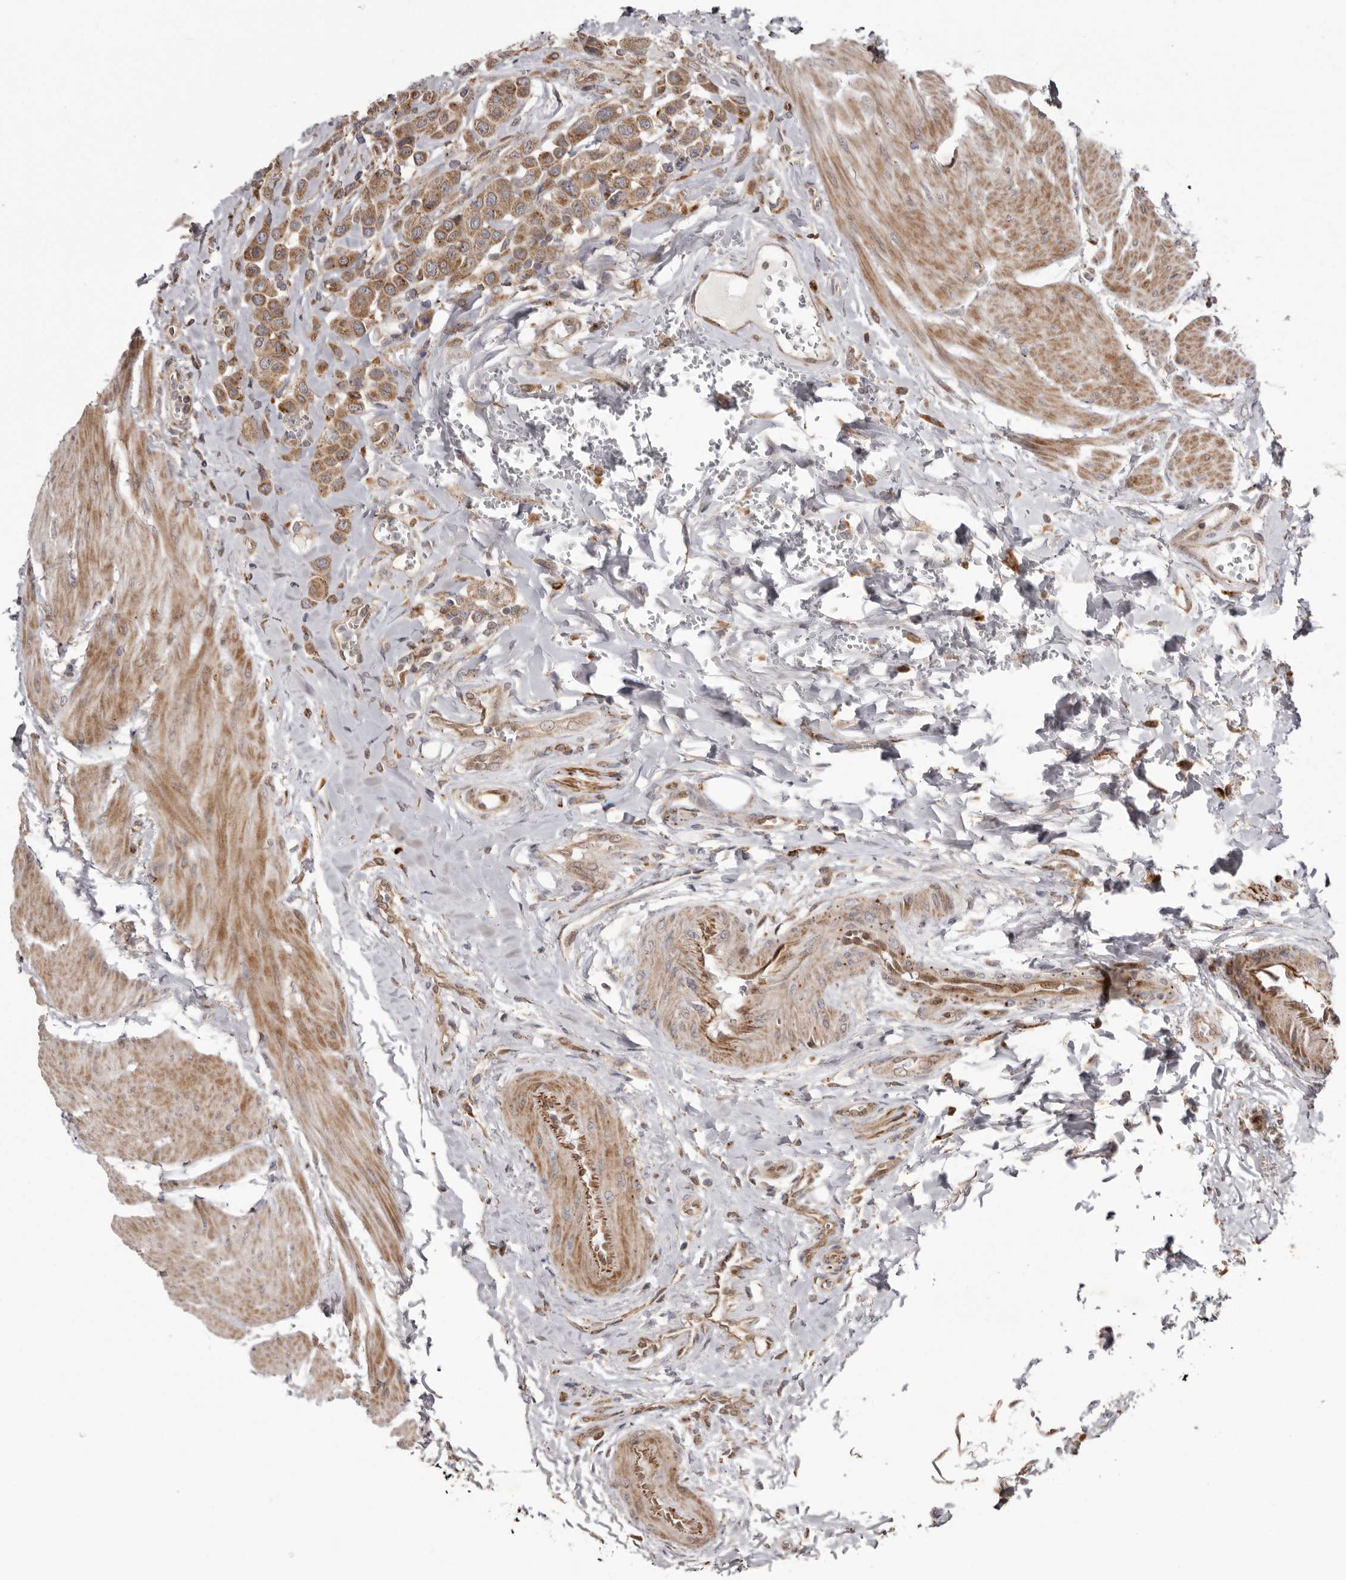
{"staining": {"intensity": "moderate", "quantity": ">75%", "location": "cytoplasmic/membranous"}, "tissue": "urothelial cancer", "cell_type": "Tumor cells", "image_type": "cancer", "snomed": [{"axis": "morphology", "description": "Urothelial carcinoma, High grade"}, {"axis": "topography", "description": "Urinary bladder"}], "caption": "Urothelial carcinoma (high-grade) was stained to show a protein in brown. There is medium levels of moderate cytoplasmic/membranous positivity in about >75% of tumor cells.", "gene": "NUP43", "patient": {"sex": "male", "age": 50}}